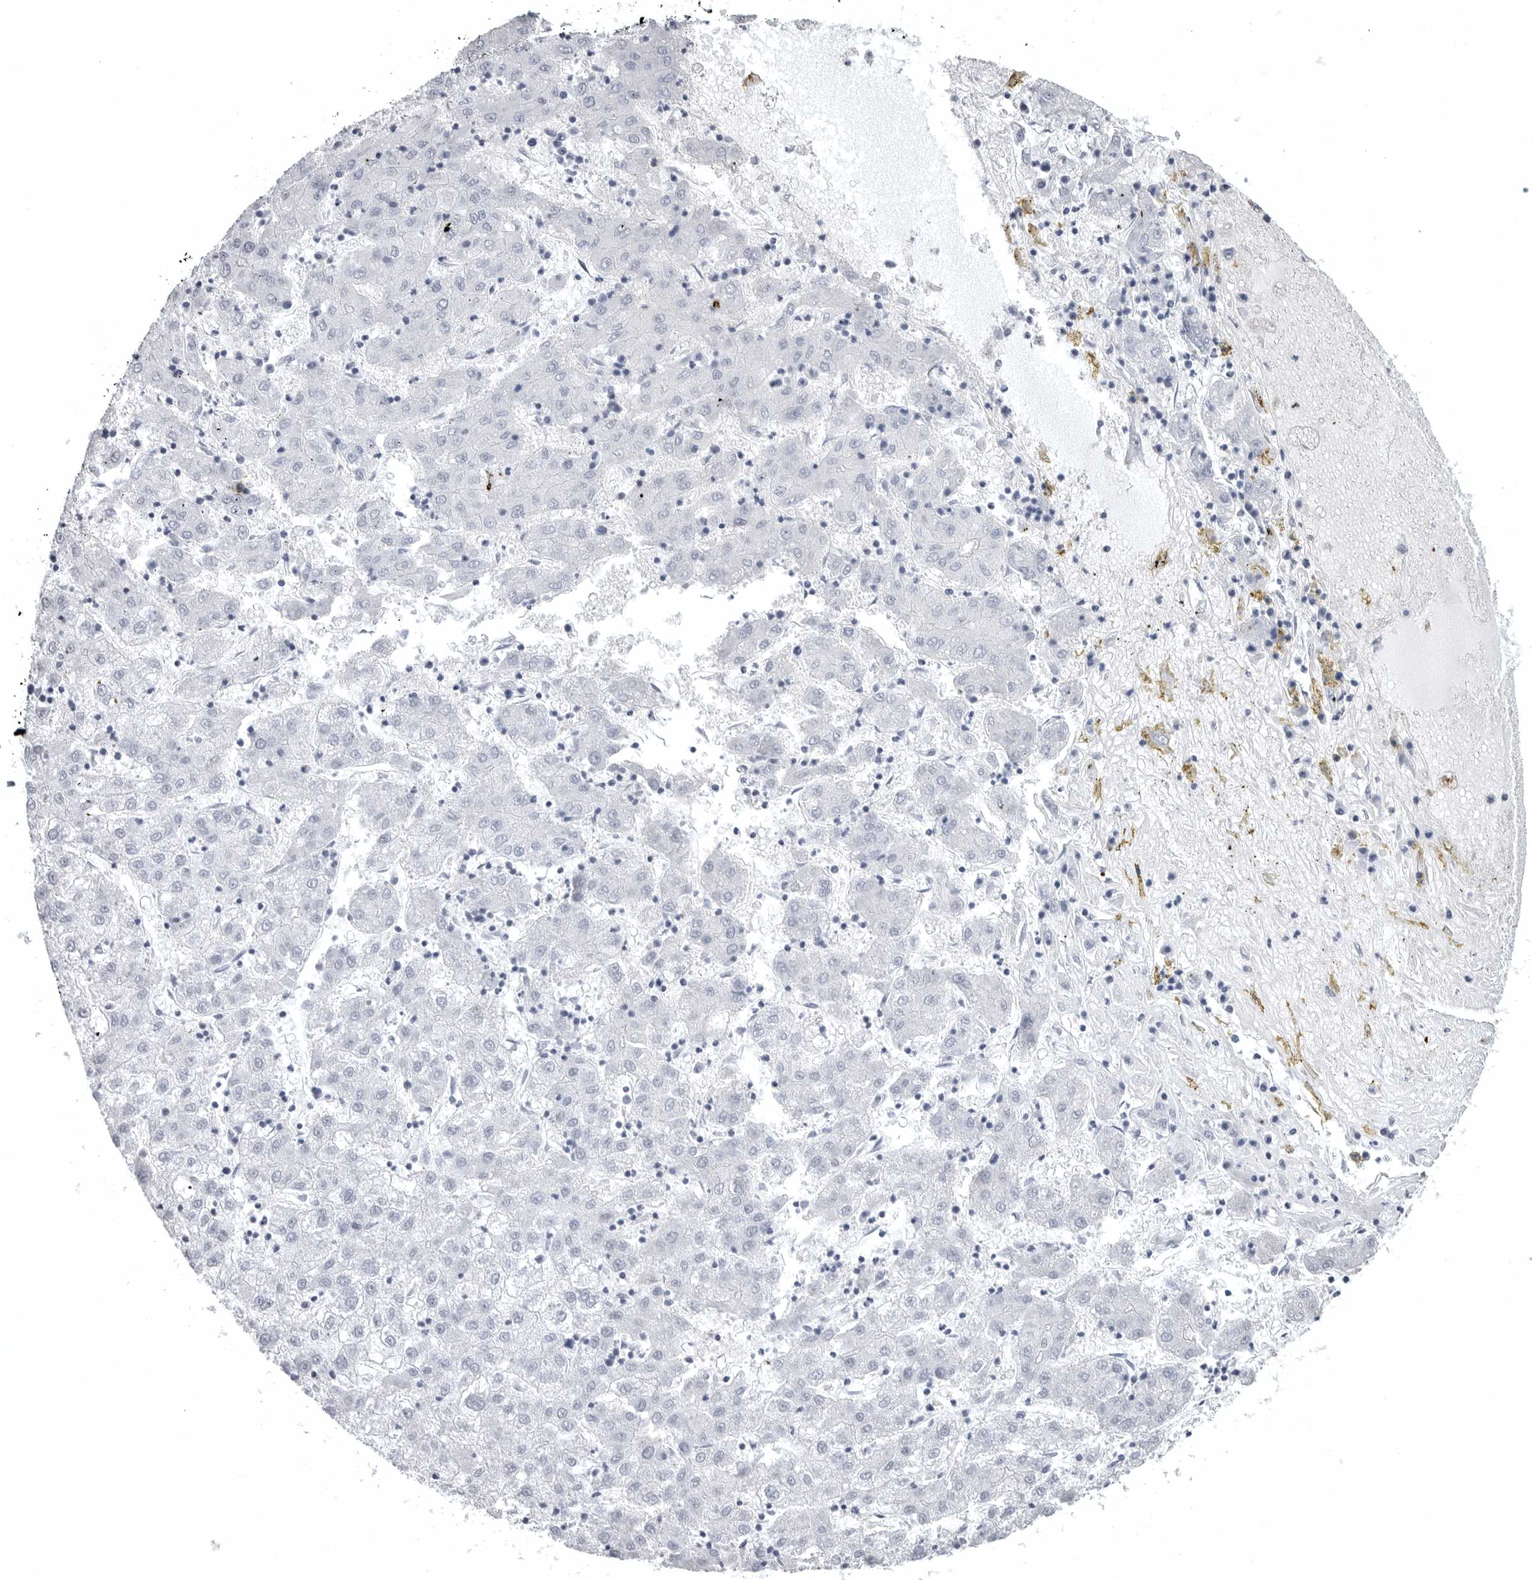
{"staining": {"intensity": "negative", "quantity": "none", "location": "none"}, "tissue": "liver cancer", "cell_type": "Tumor cells", "image_type": "cancer", "snomed": [{"axis": "morphology", "description": "Carcinoma, Hepatocellular, NOS"}, {"axis": "topography", "description": "Liver"}], "caption": "Immunohistochemistry (IHC) photomicrograph of liver cancer (hepatocellular carcinoma) stained for a protein (brown), which displays no staining in tumor cells.", "gene": "COL26A1", "patient": {"sex": "male", "age": 72}}